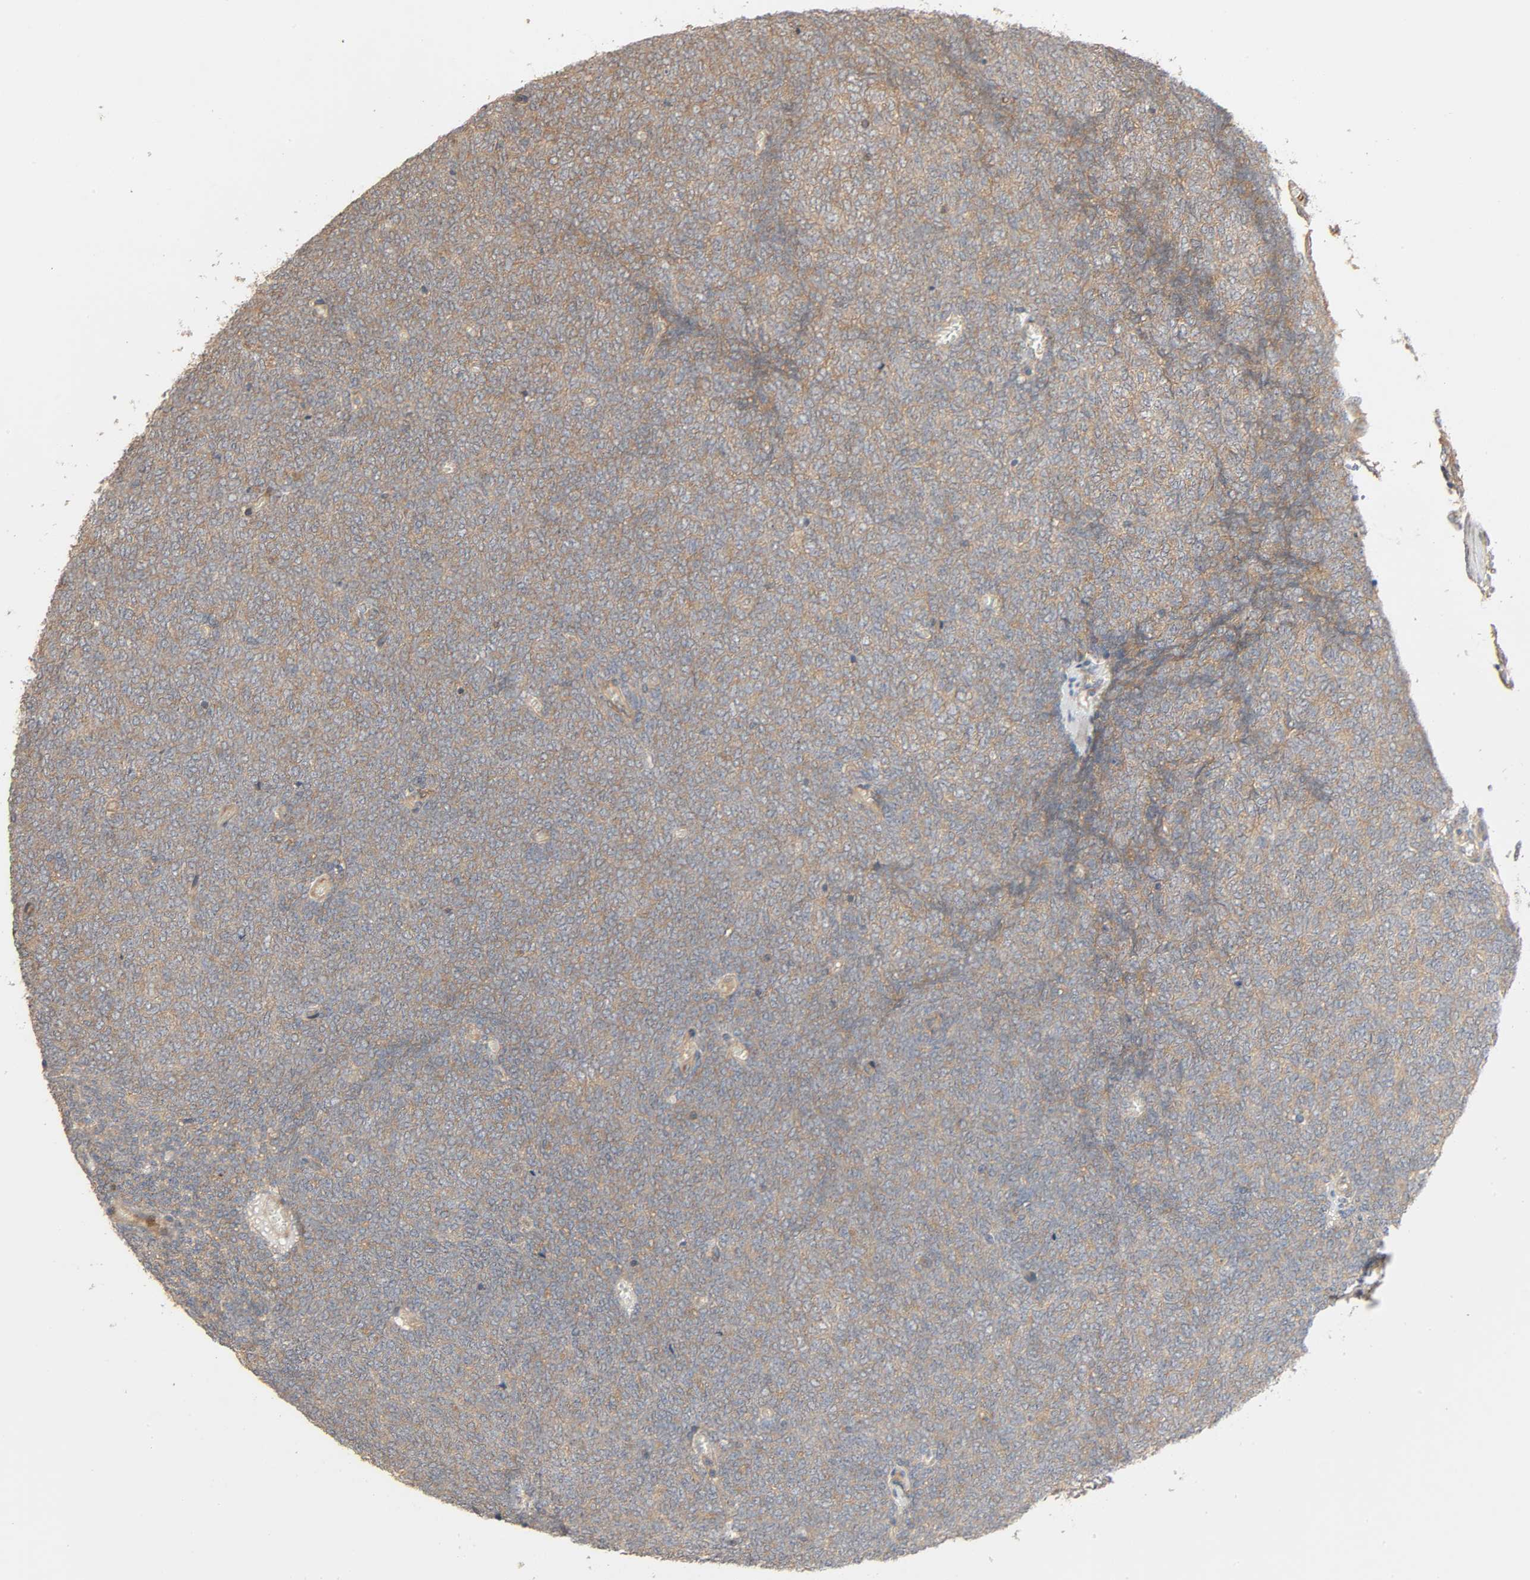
{"staining": {"intensity": "weak", "quantity": ">75%", "location": "cytoplasmic/membranous"}, "tissue": "renal cancer", "cell_type": "Tumor cells", "image_type": "cancer", "snomed": [{"axis": "morphology", "description": "Neoplasm, malignant, NOS"}, {"axis": "topography", "description": "Kidney"}], "caption": "Human neoplasm (malignant) (renal) stained with a brown dye displays weak cytoplasmic/membranous positive staining in approximately >75% of tumor cells.", "gene": "SGSM1", "patient": {"sex": "male", "age": 28}}